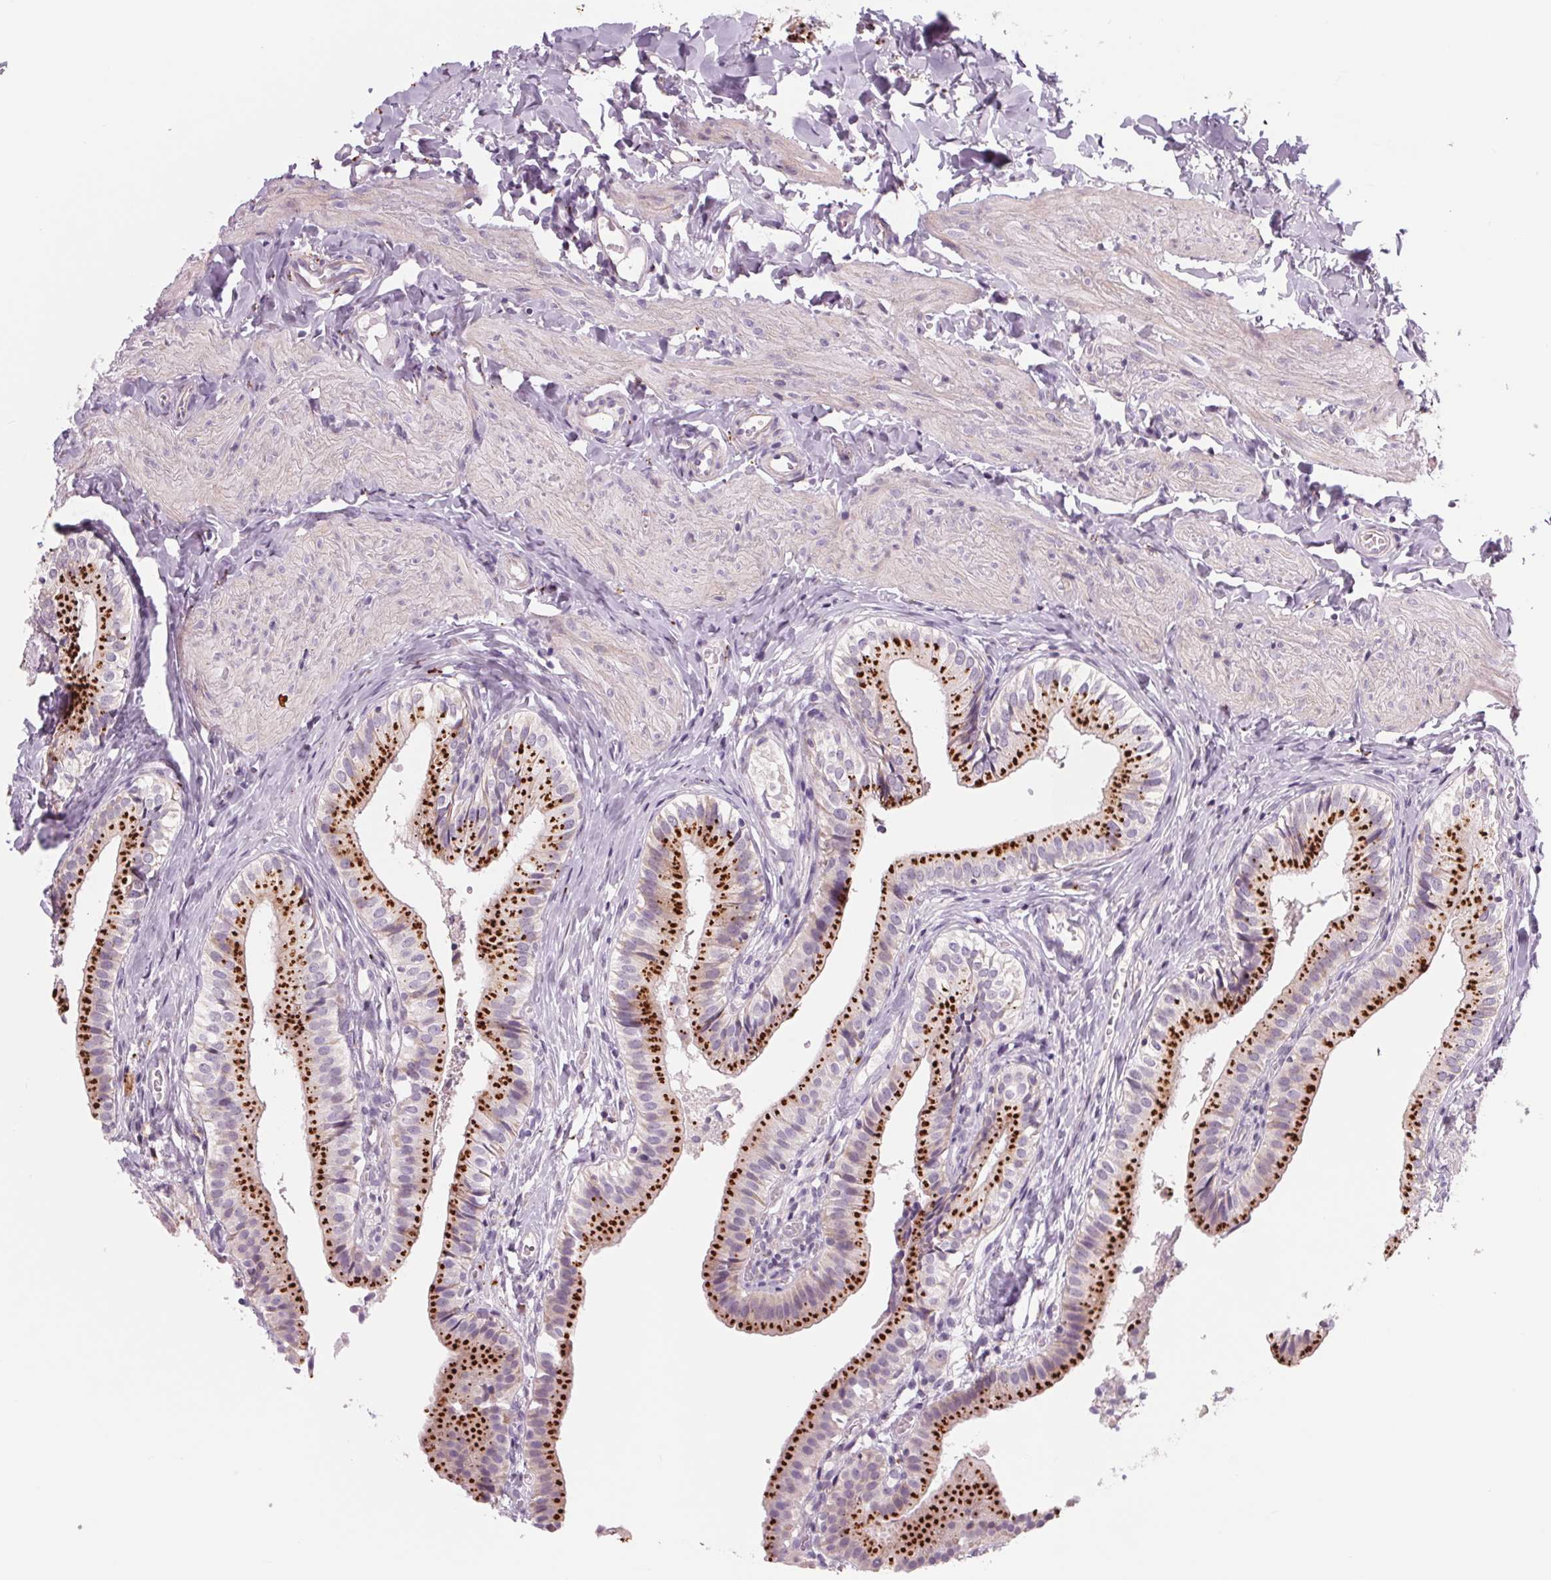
{"staining": {"intensity": "strong", "quantity": "25%-75%", "location": "cytoplasmic/membranous"}, "tissue": "gallbladder", "cell_type": "Glandular cells", "image_type": "normal", "snomed": [{"axis": "morphology", "description": "Normal tissue, NOS"}, {"axis": "topography", "description": "Gallbladder"}], "caption": "Protein staining by IHC demonstrates strong cytoplasmic/membranous expression in approximately 25%-75% of glandular cells in normal gallbladder. (IHC, brightfield microscopy, high magnification).", "gene": "SAMD5", "patient": {"sex": "female", "age": 47}}